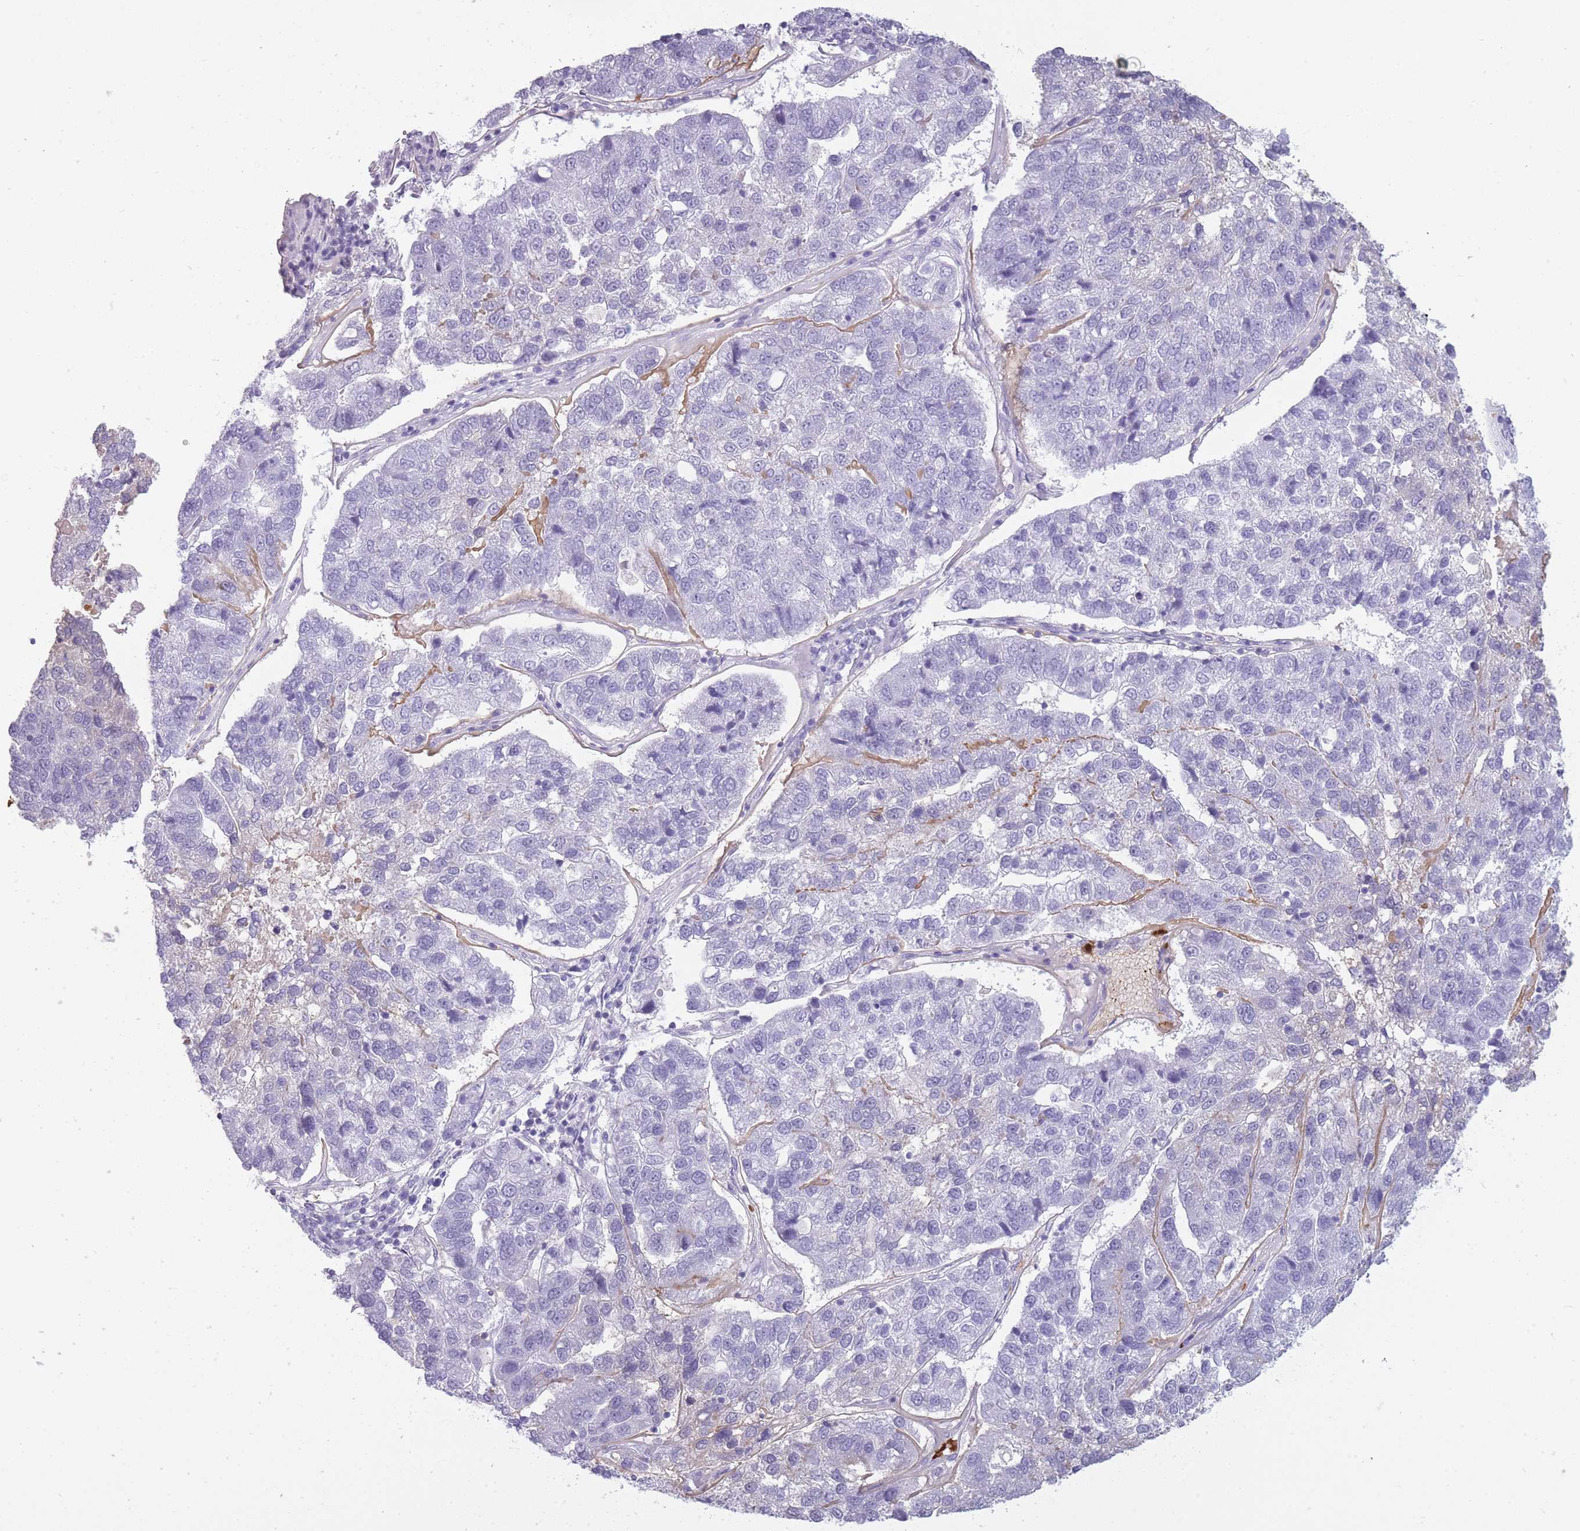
{"staining": {"intensity": "negative", "quantity": "none", "location": "none"}, "tissue": "pancreatic cancer", "cell_type": "Tumor cells", "image_type": "cancer", "snomed": [{"axis": "morphology", "description": "Adenocarcinoma, NOS"}, {"axis": "topography", "description": "Pancreas"}], "caption": "IHC image of pancreatic cancer (adenocarcinoma) stained for a protein (brown), which displays no positivity in tumor cells.", "gene": "OR7C1", "patient": {"sex": "female", "age": 61}}